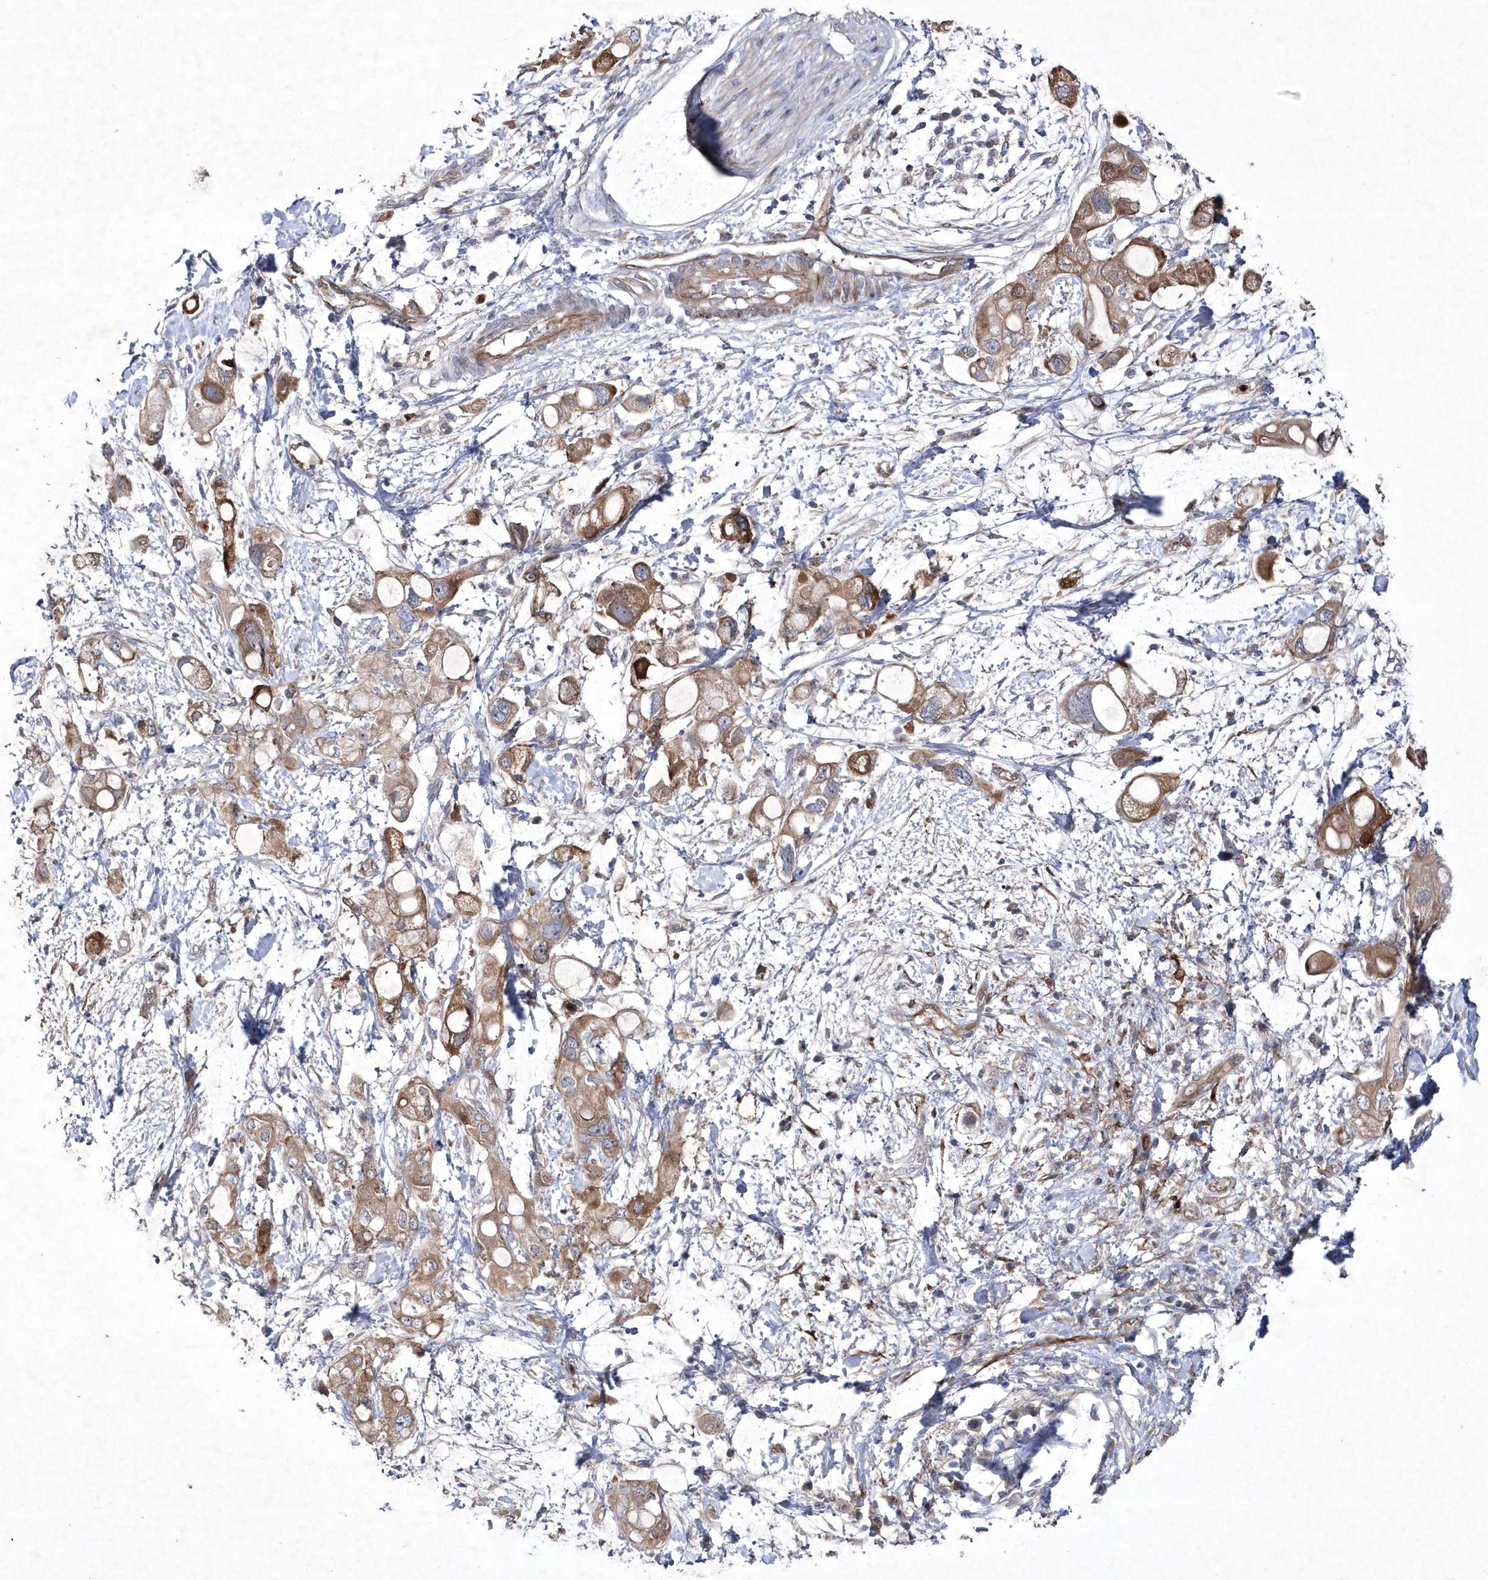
{"staining": {"intensity": "moderate", "quantity": ">75%", "location": "cytoplasmic/membranous"}, "tissue": "pancreatic cancer", "cell_type": "Tumor cells", "image_type": "cancer", "snomed": [{"axis": "morphology", "description": "Adenocarcinoma, NOS"}, {"axis": "topography", "description": "Pancreas"}], "caption": "Pancreatic adenocarcinoma stained with DAB IHC displays medium levels of moderate cytoplasmic/membranous positivity in about >75% of tumor cells.", "gene": "DSPP", "patient": {"sex": "female", "age": 56}}